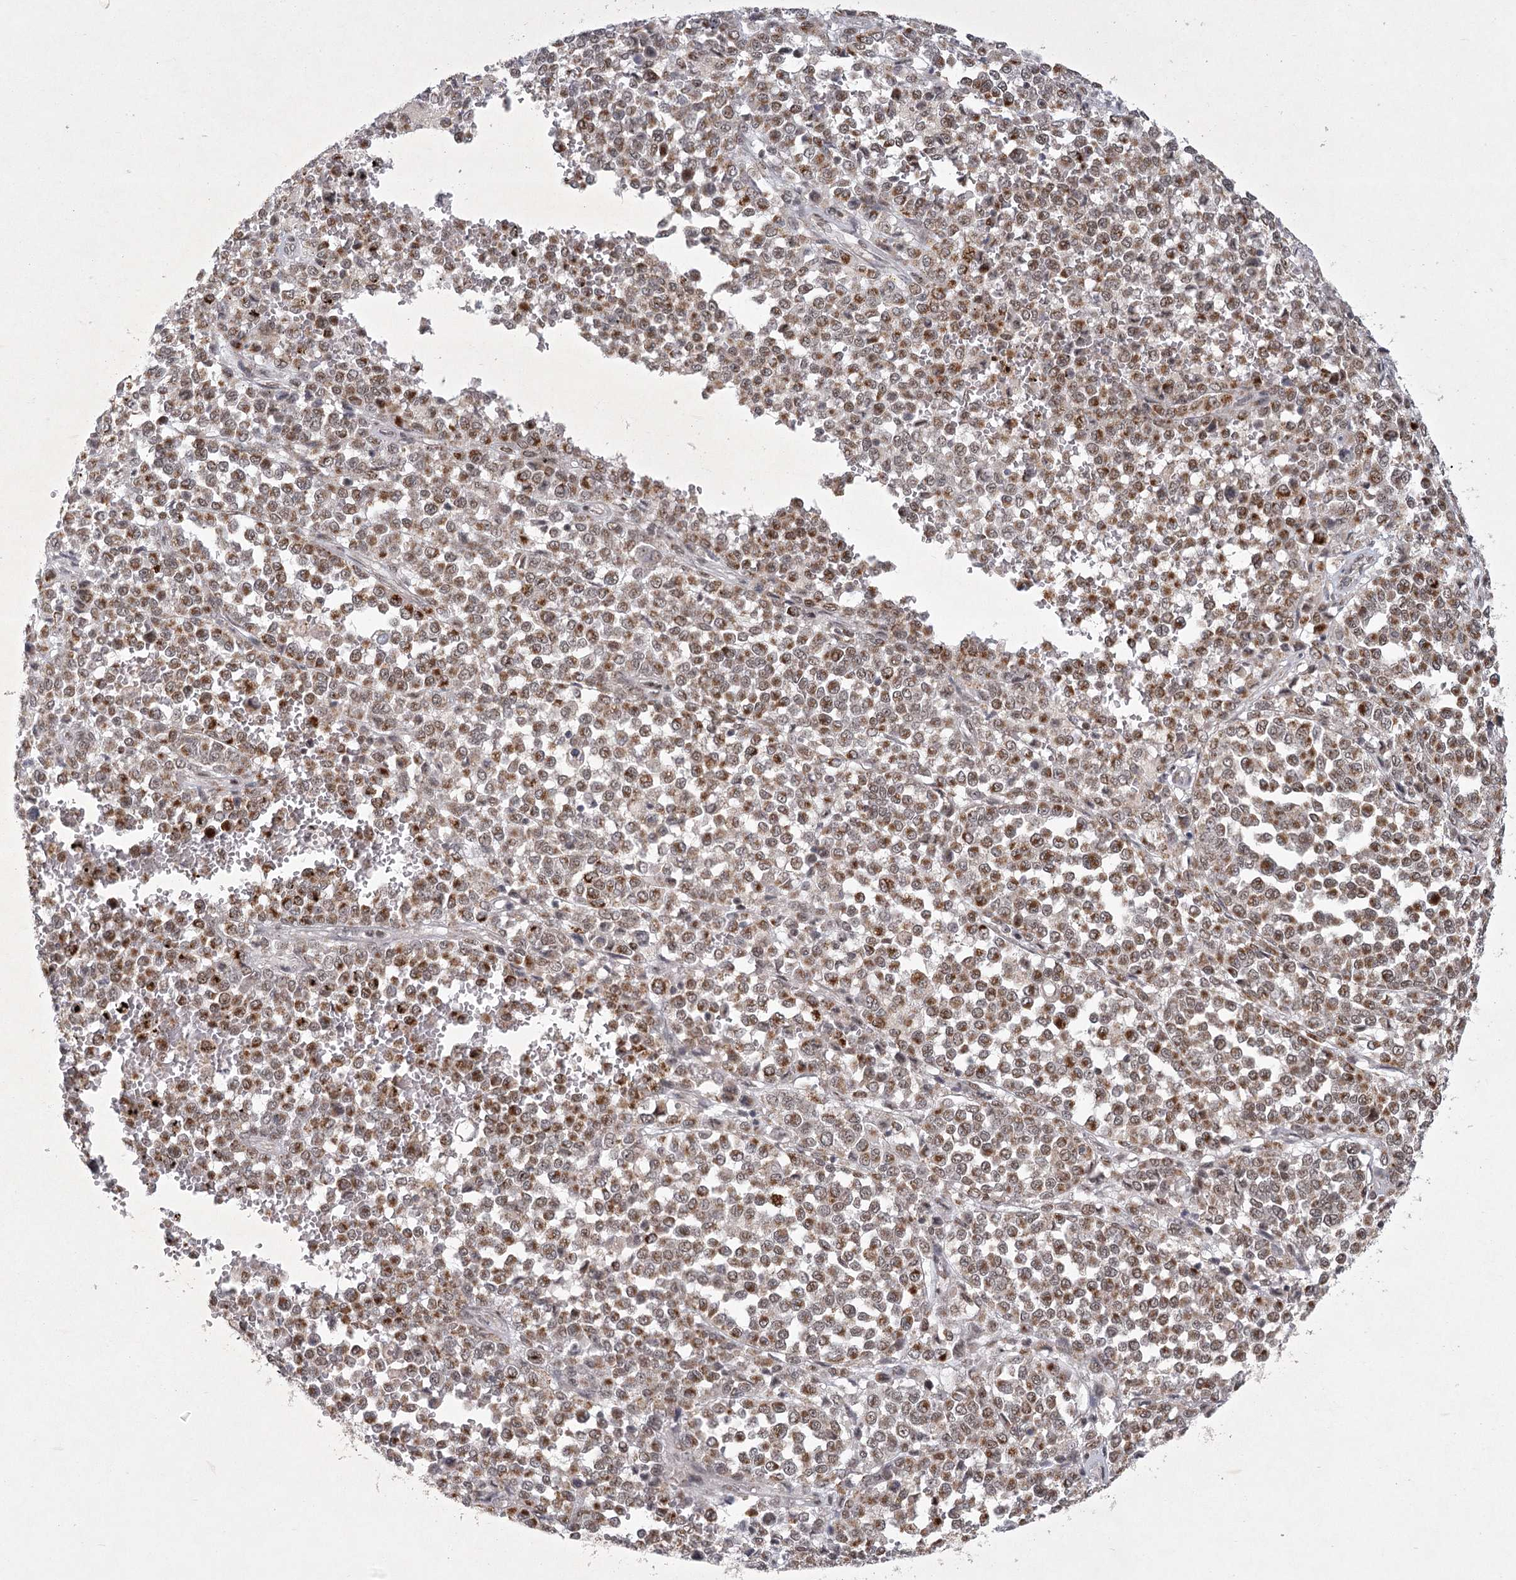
{"staining": {"intensity": "moderate", "quantity": ">75%", "location": "cytoplasmic/membranous"}, "tissue": "melanoma", "cell_type": "Tumor cells", "image_type": "cancer", "snomed": [{"axis": "morphology", "description": "Malignant melanoma, Metastatic site"}, {"axis": "topography", "description": "Pancreas"}], "caption": "Immunohistochemical staining of human malignant melanoma (metastatic site) reveals medium levels of moderate cytoplasmic/membranous expression in approximately >75% of tumor cells.", "gene": "CIB4", "patient": {"sex": "female", "age": 30}}